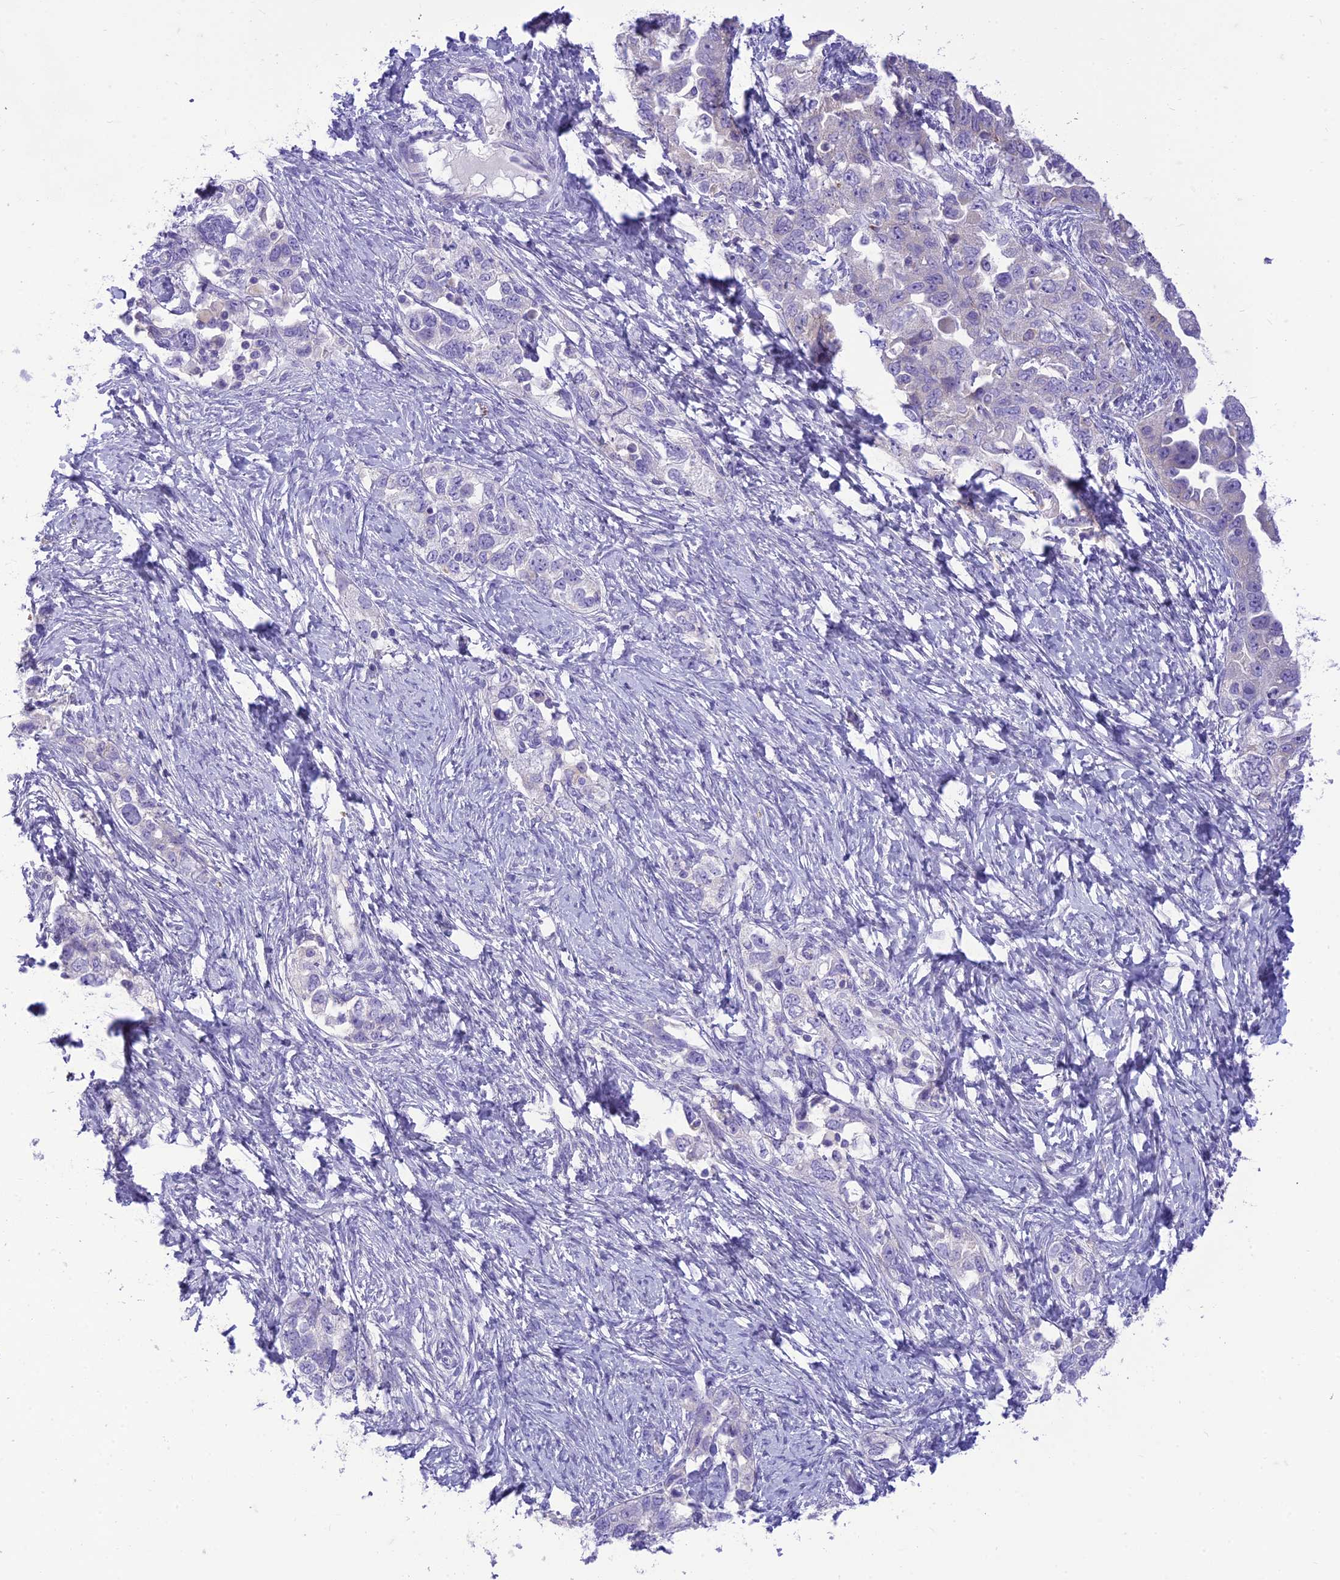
{"staining": {"intensity": "negative", "quantity": "none", "location": "none"}, "tissue": "ovarian cancer", "cell_type": "Tumor cells", "image_type": "cancer", "snomed": [{"axis": "morphology", "description": "Carcinoma, NOS"}, {"axis": "morphology", "description": "Cystadenocarcinoma, serous, NOS"}, {"axis": "topography", "description": "Ovary"}], "caption": "The immunohistochemistry photomicrograph has no significant expression in tumor cells of ovarian cancer tissue. (DAB (3,3'-diaminobenzidine) IHC visualized using brightfield microscopy, high magnification).", "gene": "DHDH", "patient": {"sex": "female", "age": 69}}